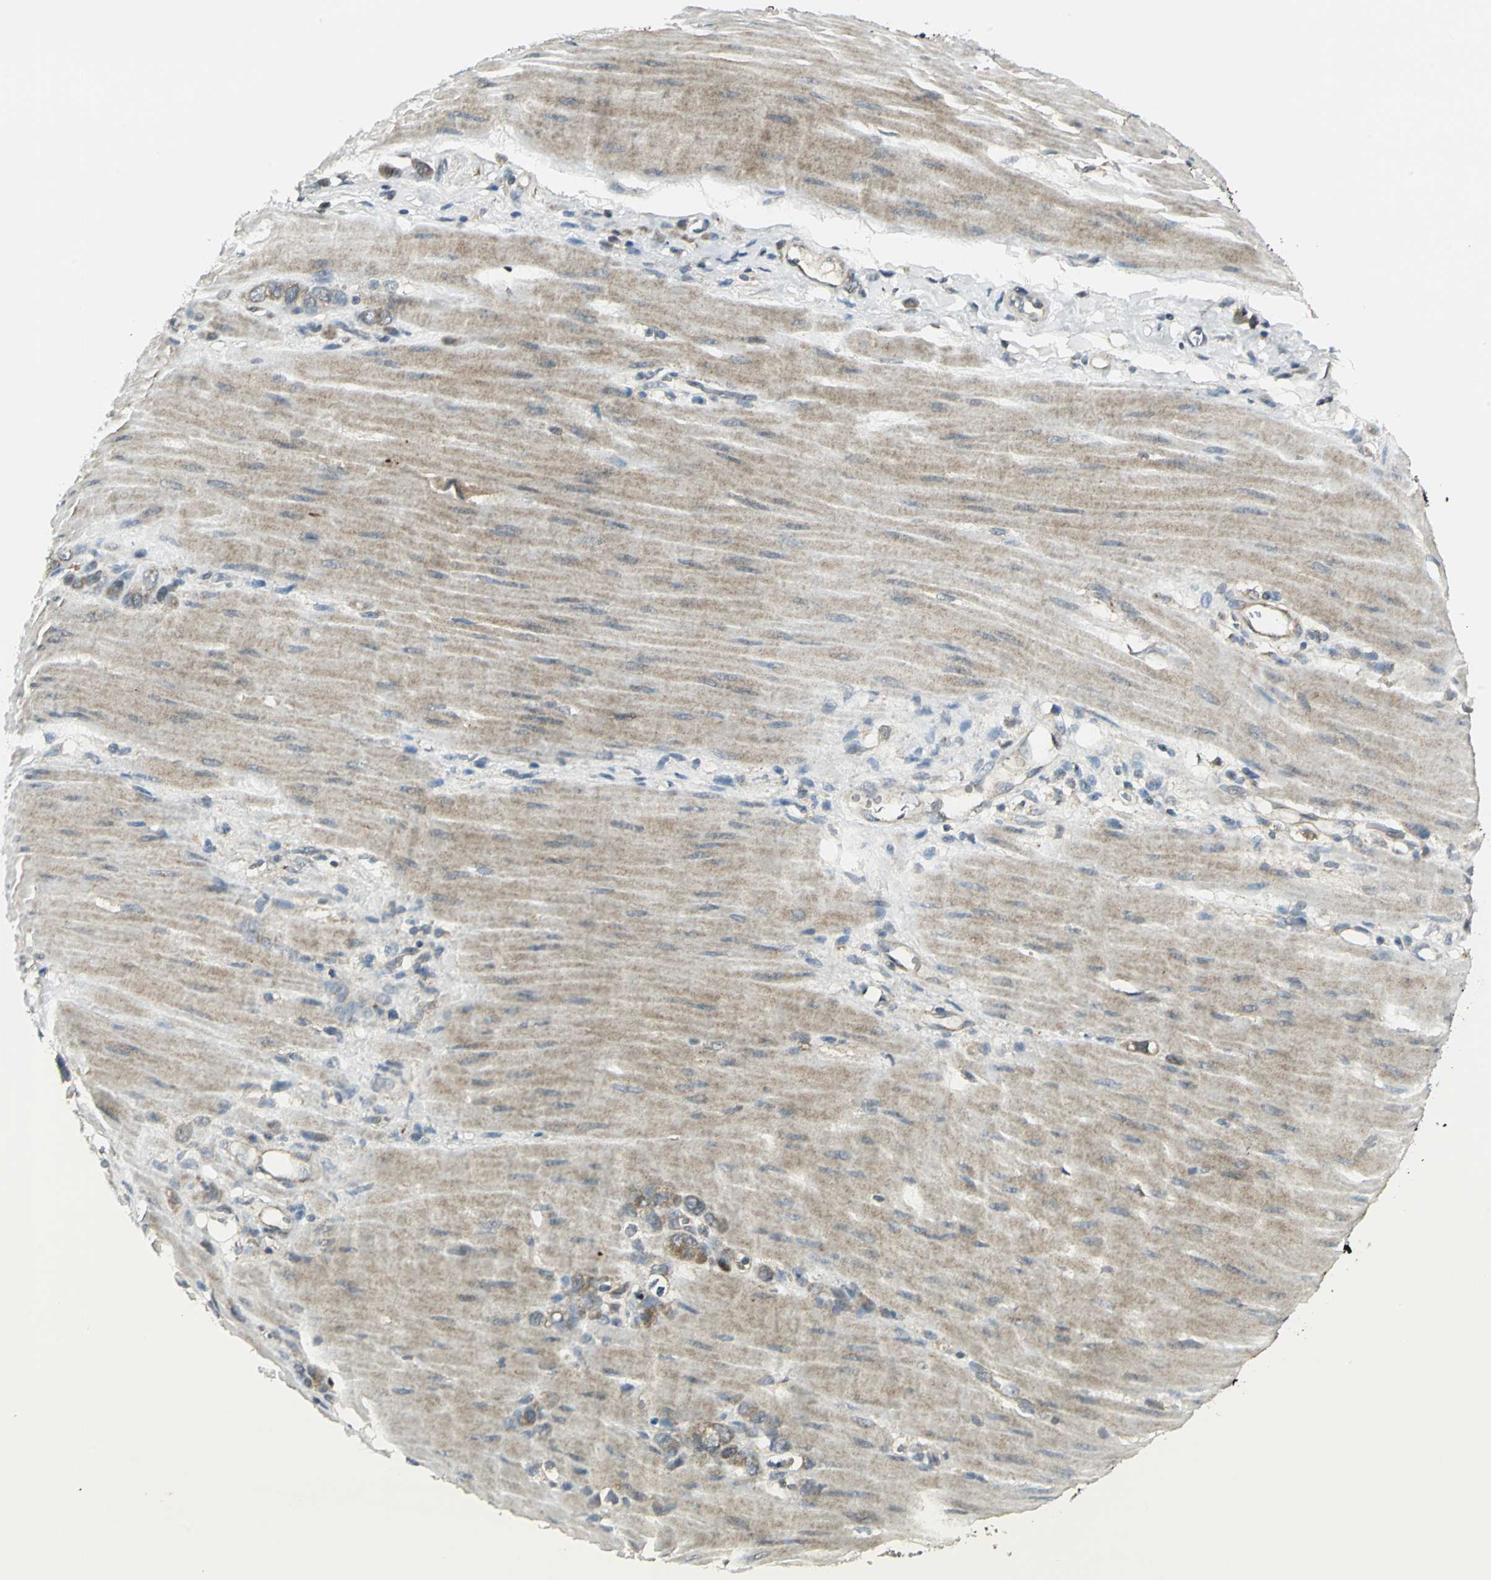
{"staining": {"intensity": "weak", "quantity": ">75%", "location": "cytoplasmic/membranous"}, "tissue": "stomach cancer", "cell_type": "Tumor cells", "image_type": "cancer", "snomed": [{"axis": "morphology", "description": "Adenocarcinoma, NOS"}, {"axis": "topography", "description": "Stomach"}], "caption": "A micrograph of human stomach adenocarcinoma stained for a protein demonstrates weak cytoplasmic/membranous brown staining in tumor cells.", "gene": "MAPK8IP3", "patient": {"sex": "male", "age": 82}}